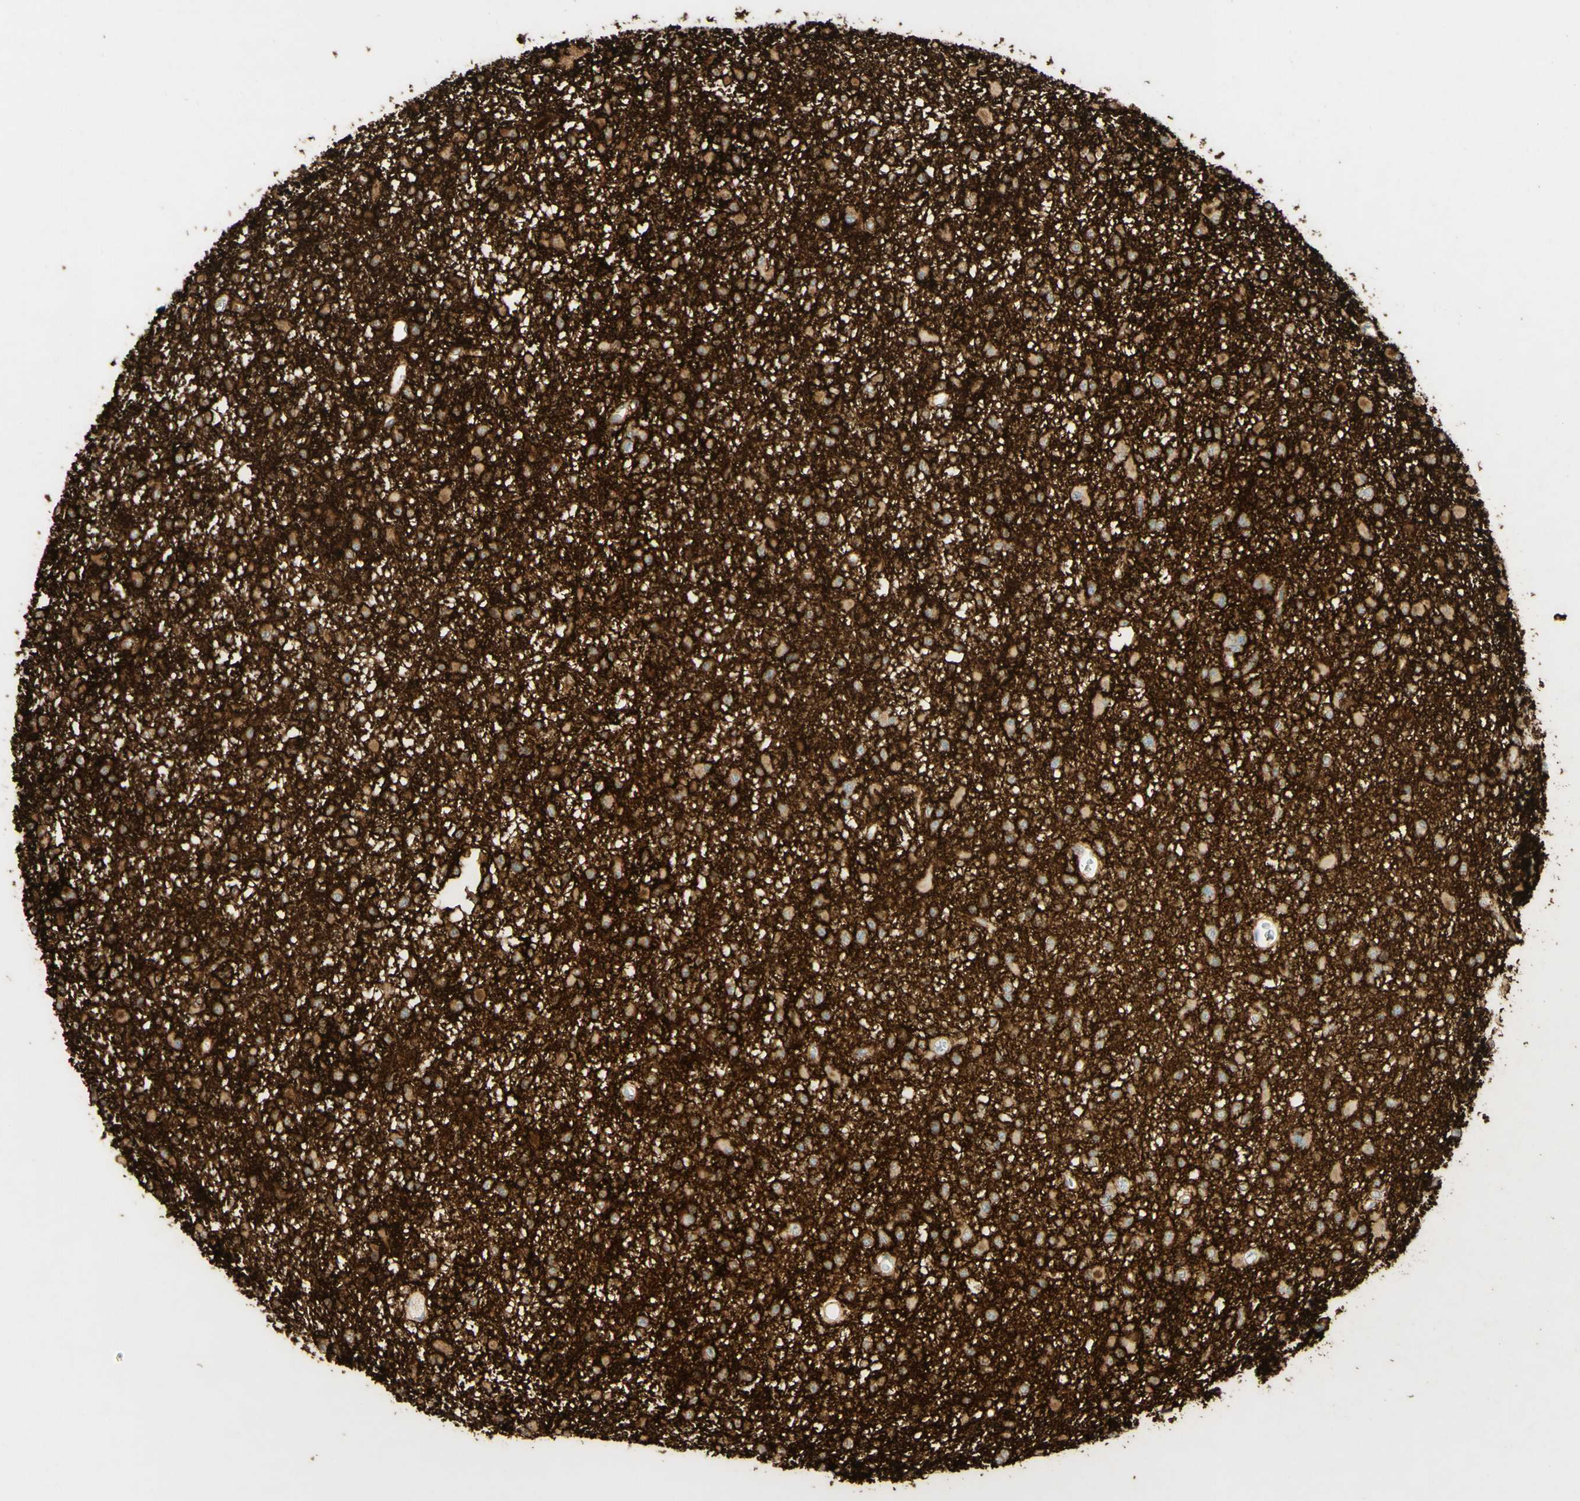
{"staining": {"intensity": "weak", "quantity": ">75%", "location": "cytoplasmic/membranous"}, "tissue": "glioma", "cell_type": "Tumor cells", "image_type": "cancer", "snomed": [{"axis": "morphology", "description": "Glioma, malignant, Low grade"}, {"axis": "topography", "description": "Brain"}], "caption": "Approximately >75% of tumor cells in human low-grade glioma (malignant) exhibit weak cytoplasmic/membranous protein positivity as visualized by brown immunohistochemical staining.", "gene": "TNN", "patient": {"sex": "female", "age": 22}}